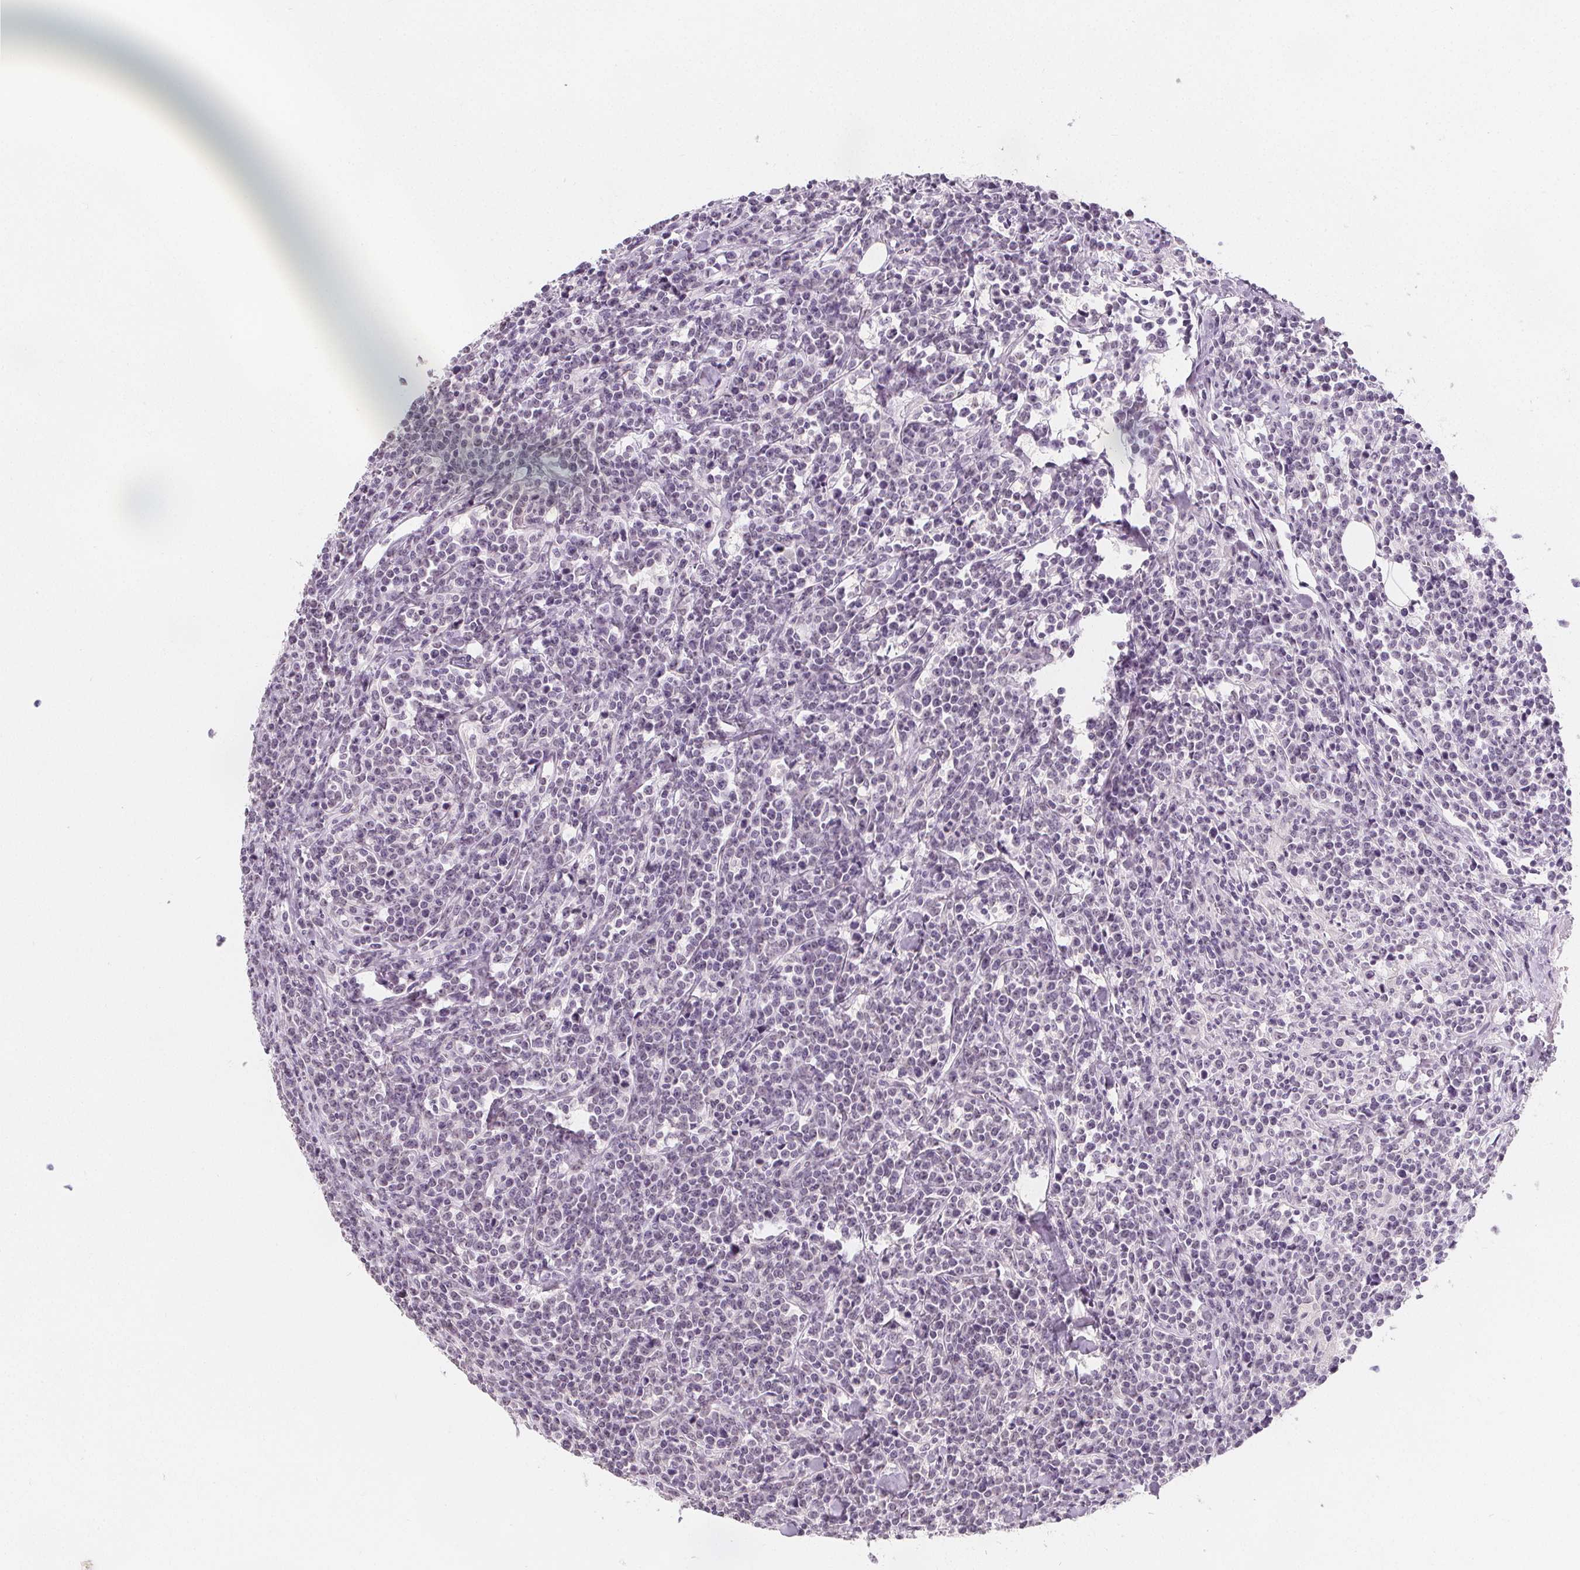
{"staining": {"intensity": "negative", "quantity": "none", "location": "none"}, "tissue": "lymphoma", "cell_type": "Tumor cells", "image_type": "cancer", "snomed": [{"axis": "morphology", "description": "Malignant lymphoma, non-Hodgkin's type, High grade"}, {"axis": "topography", "description": "Small intestine"}], "caption": "IHC image of neoplastic tissue: human lymphoma stained with DAB exhibits no significant protein expression in tumor cells.", "gene": "DBX2", "patient": {"sex": "female", "age": 56}}